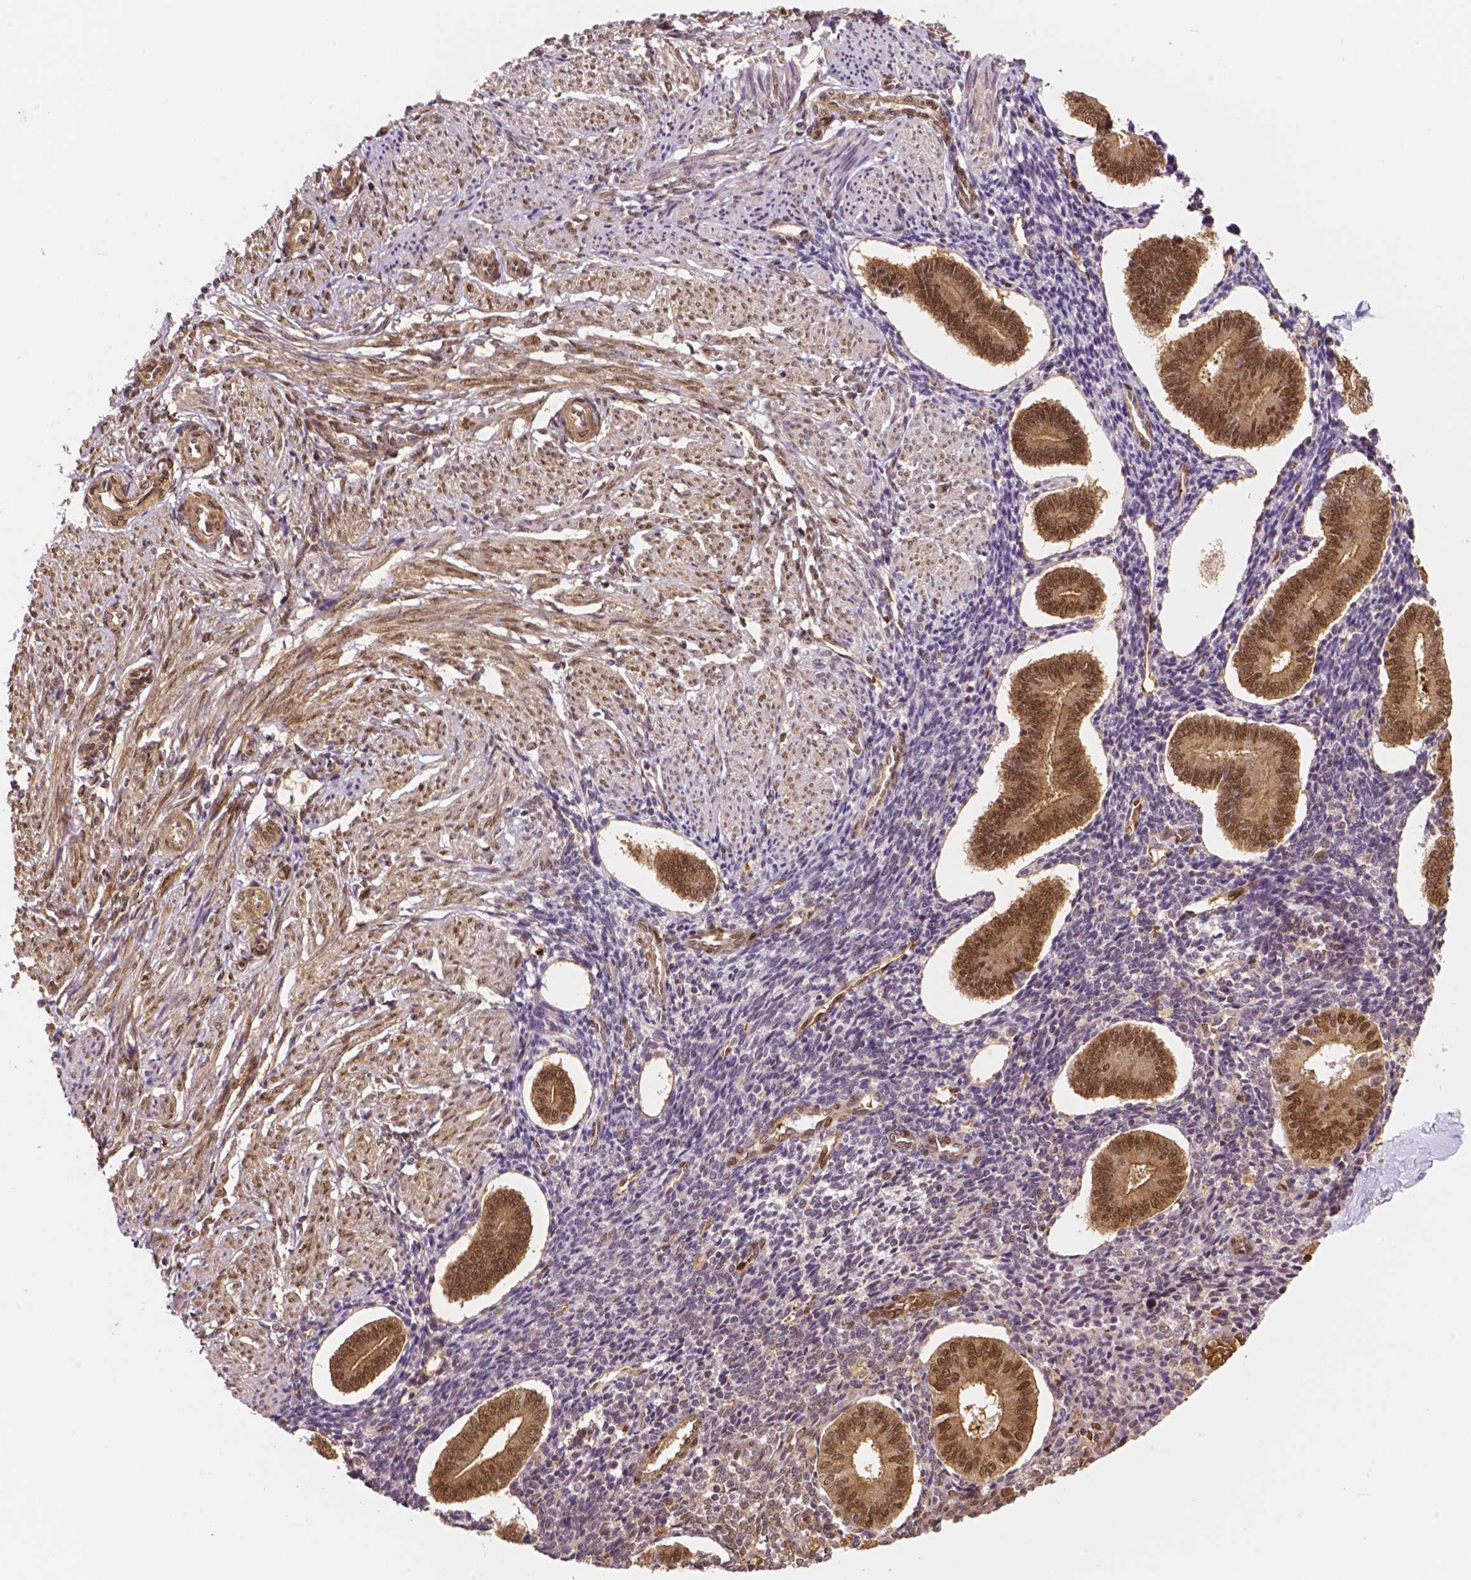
{"staining": {"intensity": "negative", "quantity": "none", "location": "none"}, "tissue": "endometrium", "cell_type": "Cells in endometrial stroma", "image_type": "normal", "snomed": [{"axis": "morphology", "description": "Normal tissue, NOS"}, {"axis": "topography", "description": "Endometrium"}], "caption": "Immunohistochemistry (IHC) of normal human endometrium exhibits no expression in cells in endometrial stroma.", "gene": "YAP1", "patient": {"sex": "female", "age": 40}}